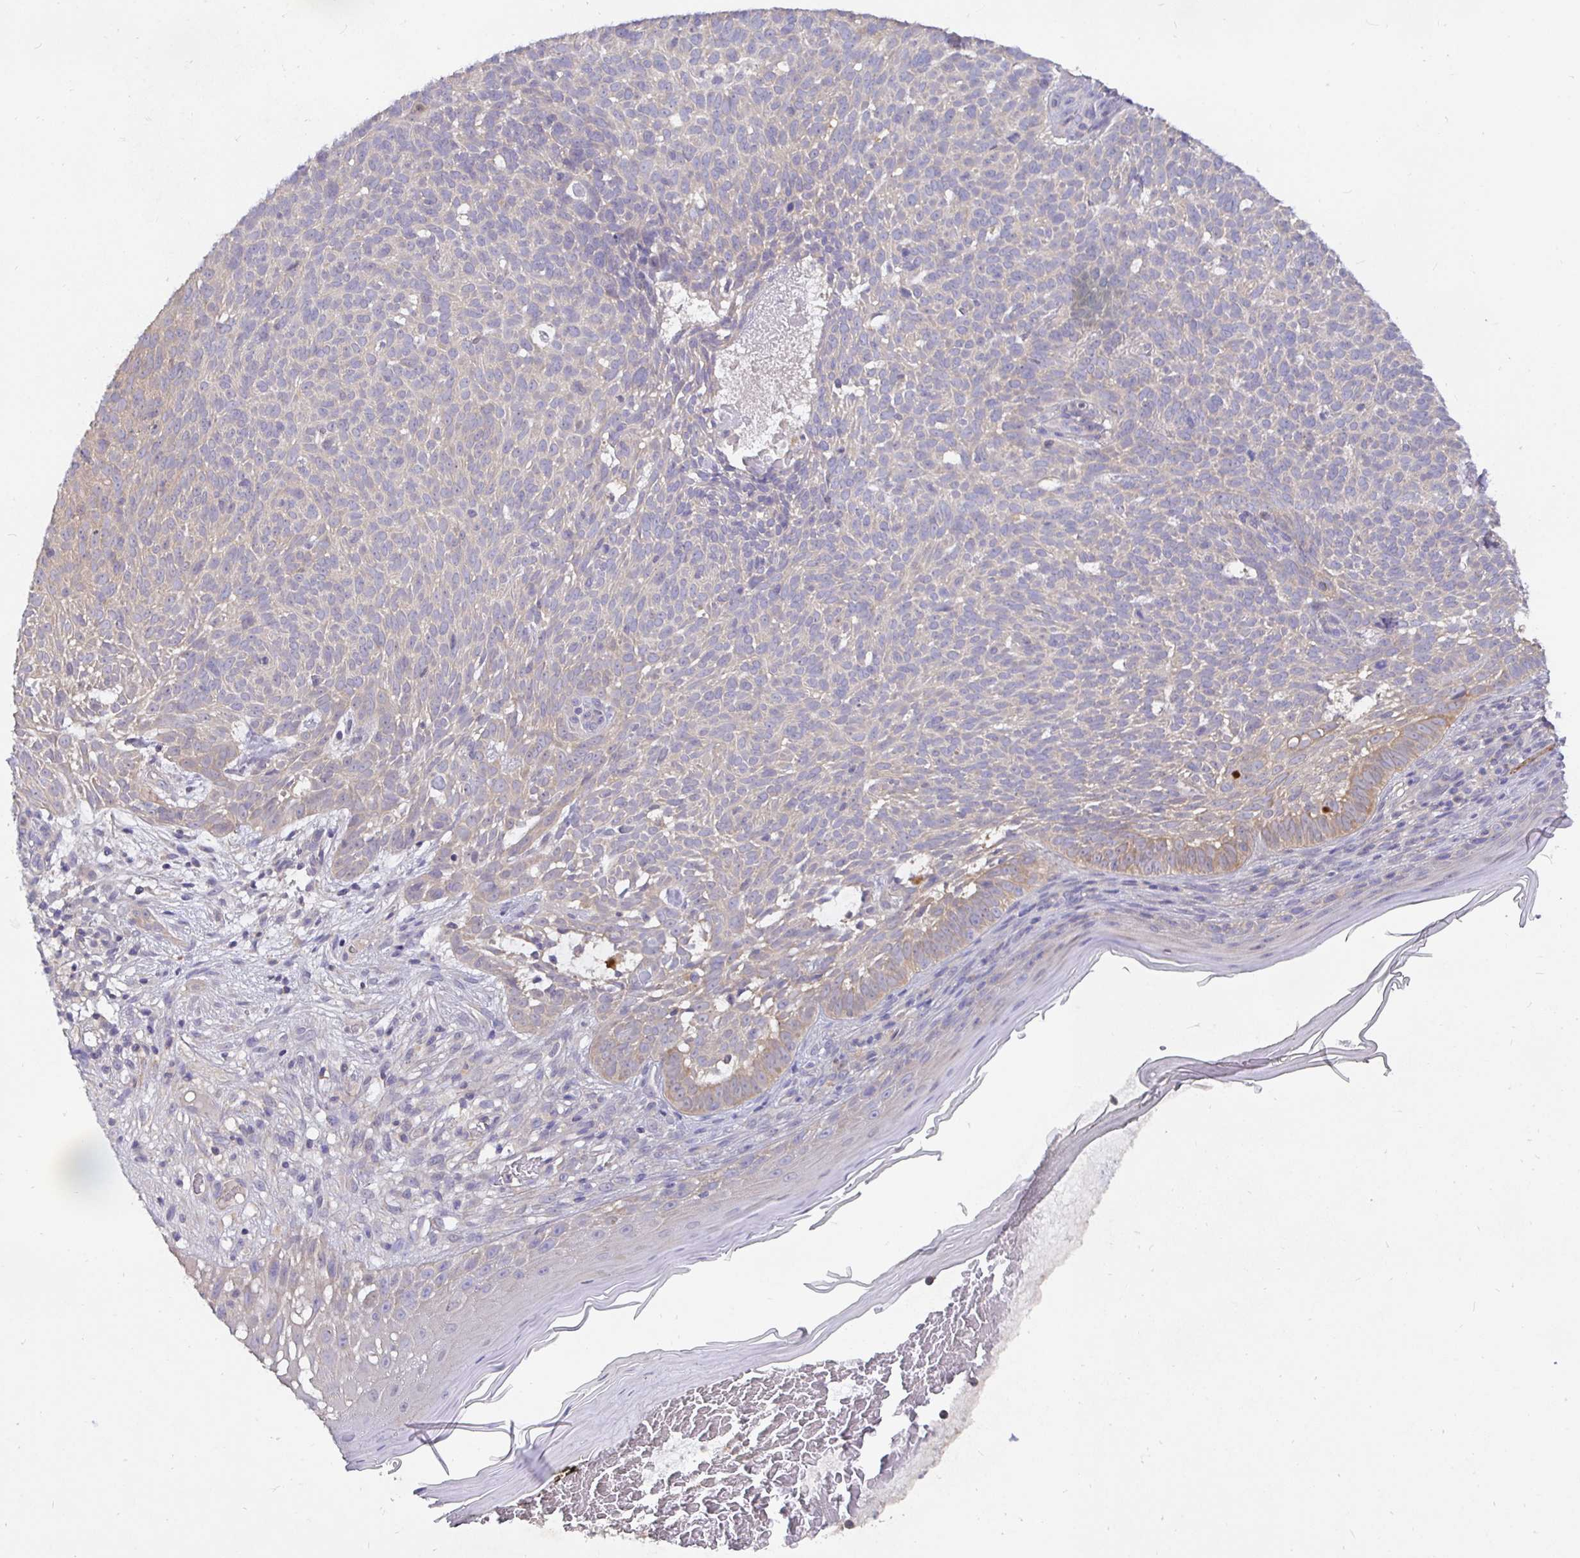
{"staining": {"intensity": "negative", "quantity": "none", "location": "none"}, "tissue": "skin cancer", "cell_type": "Tumor cells", "image_type": "cancer", "snomed": [{"axis": "morphology", "description": "Basal cell carcinoma"}, {"axis": "topography", "description": "Skin"}], "caption": "Immunohistochemical staining of skin cancer exhibits no significant staining in tumor cells. (DAB immunohistochemistry visualized using brightfield microscopy, high magnification).", "gene": "KIF21A", "patient": {"sex": "male", "age": 78}}